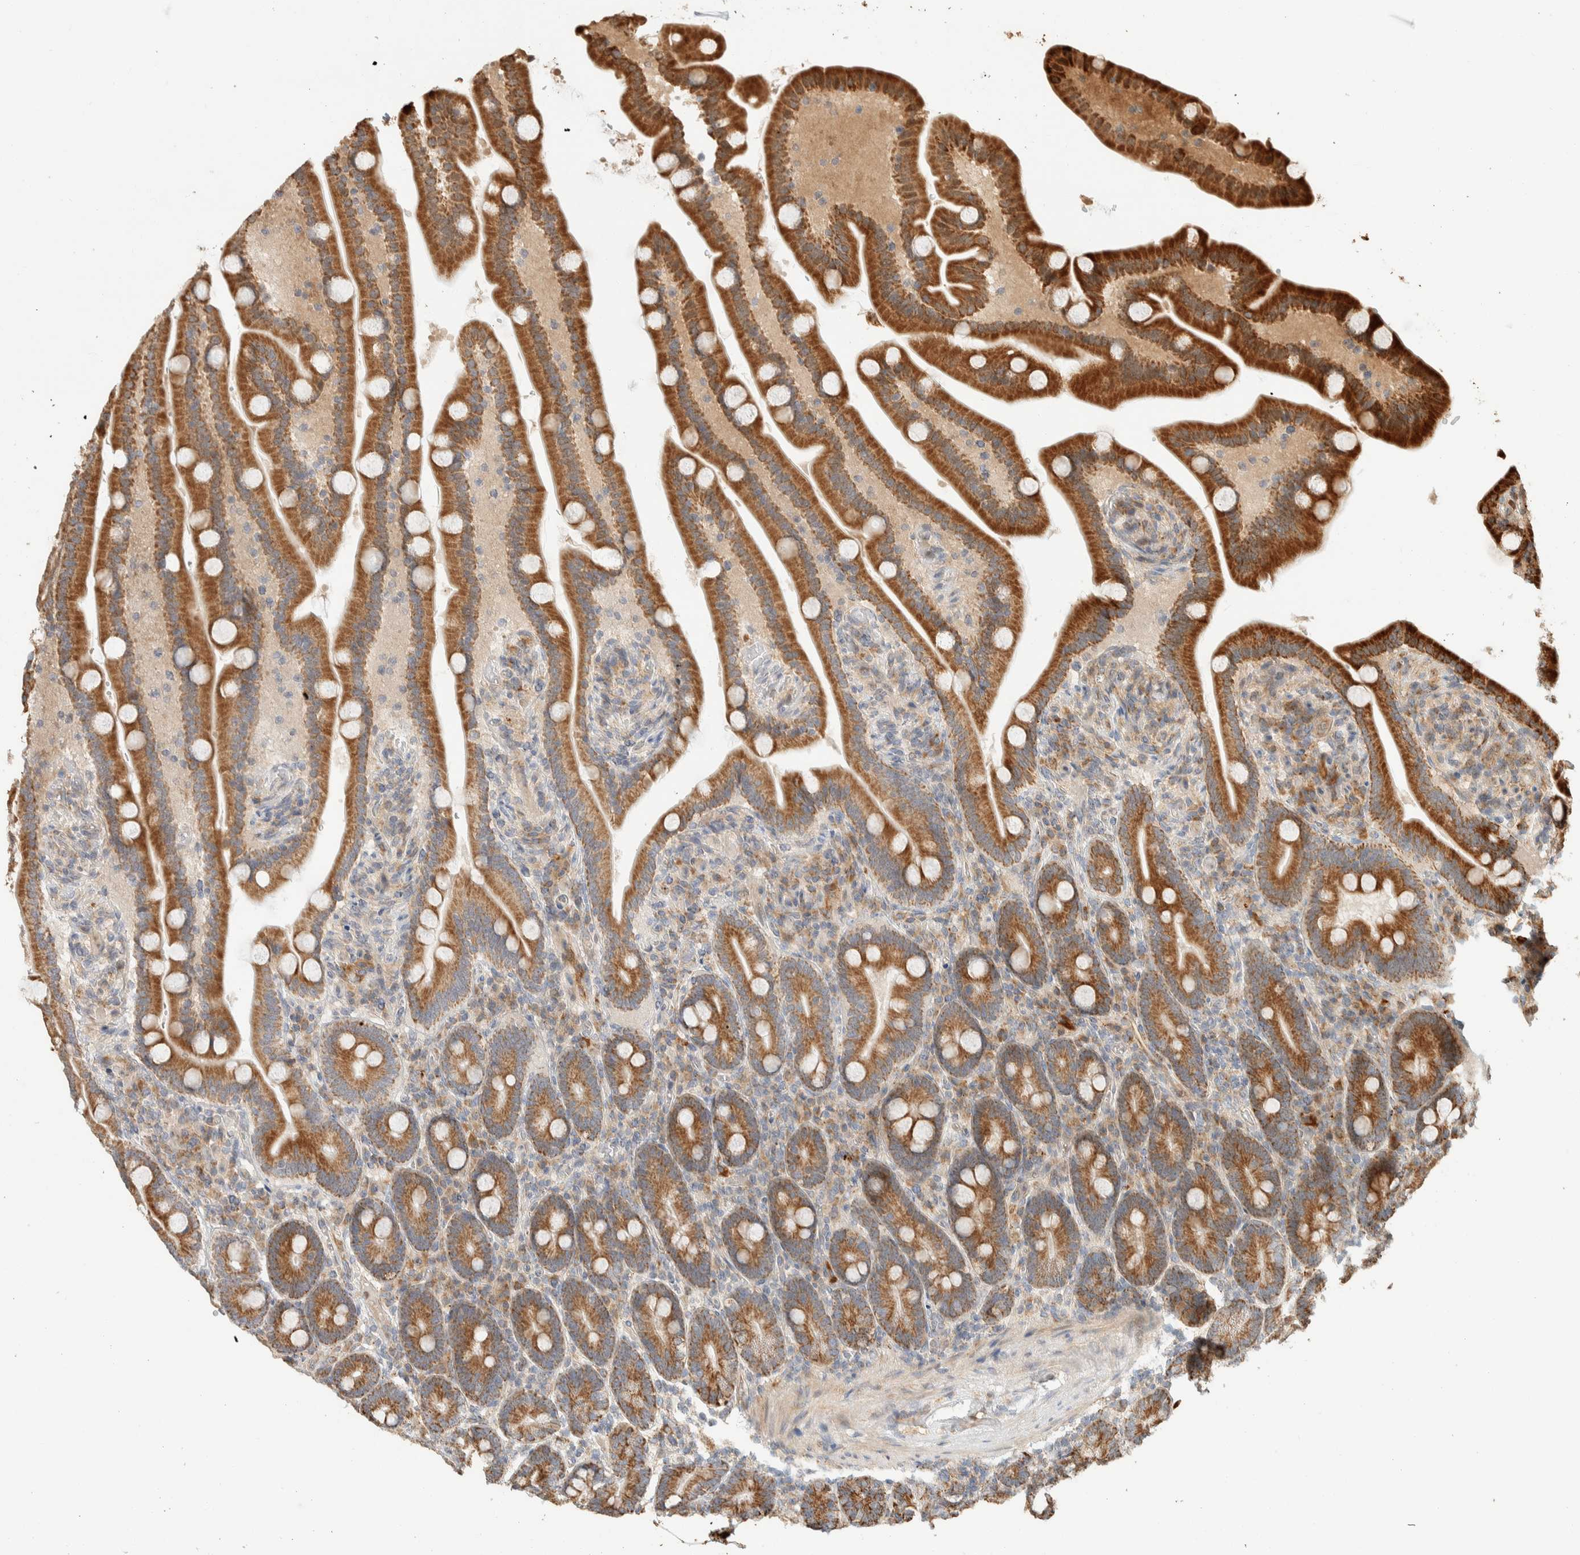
{"staining": {"intensity": "strong", "quantity": ">75%", "location": "cytoplasmic/membranous"}, "tissue": "duodenum", "cell_type": "Glandular cells", "image_type": "normal", "snomed": [{"axis": "morphology", "description": "Normal tissue, NOS"}, {"axis": "topography", "description": "Duodenum"}], "caption": "Immunohistochemistry photomicrograph of normal duodenum stained for a protein (brown), which exhibits high levels of strong cytoplasmic/membranous positivity in approximately >75% of glandular cells.", "gene": "KIF9", "patient": {"sex": "male", "age": 54}}